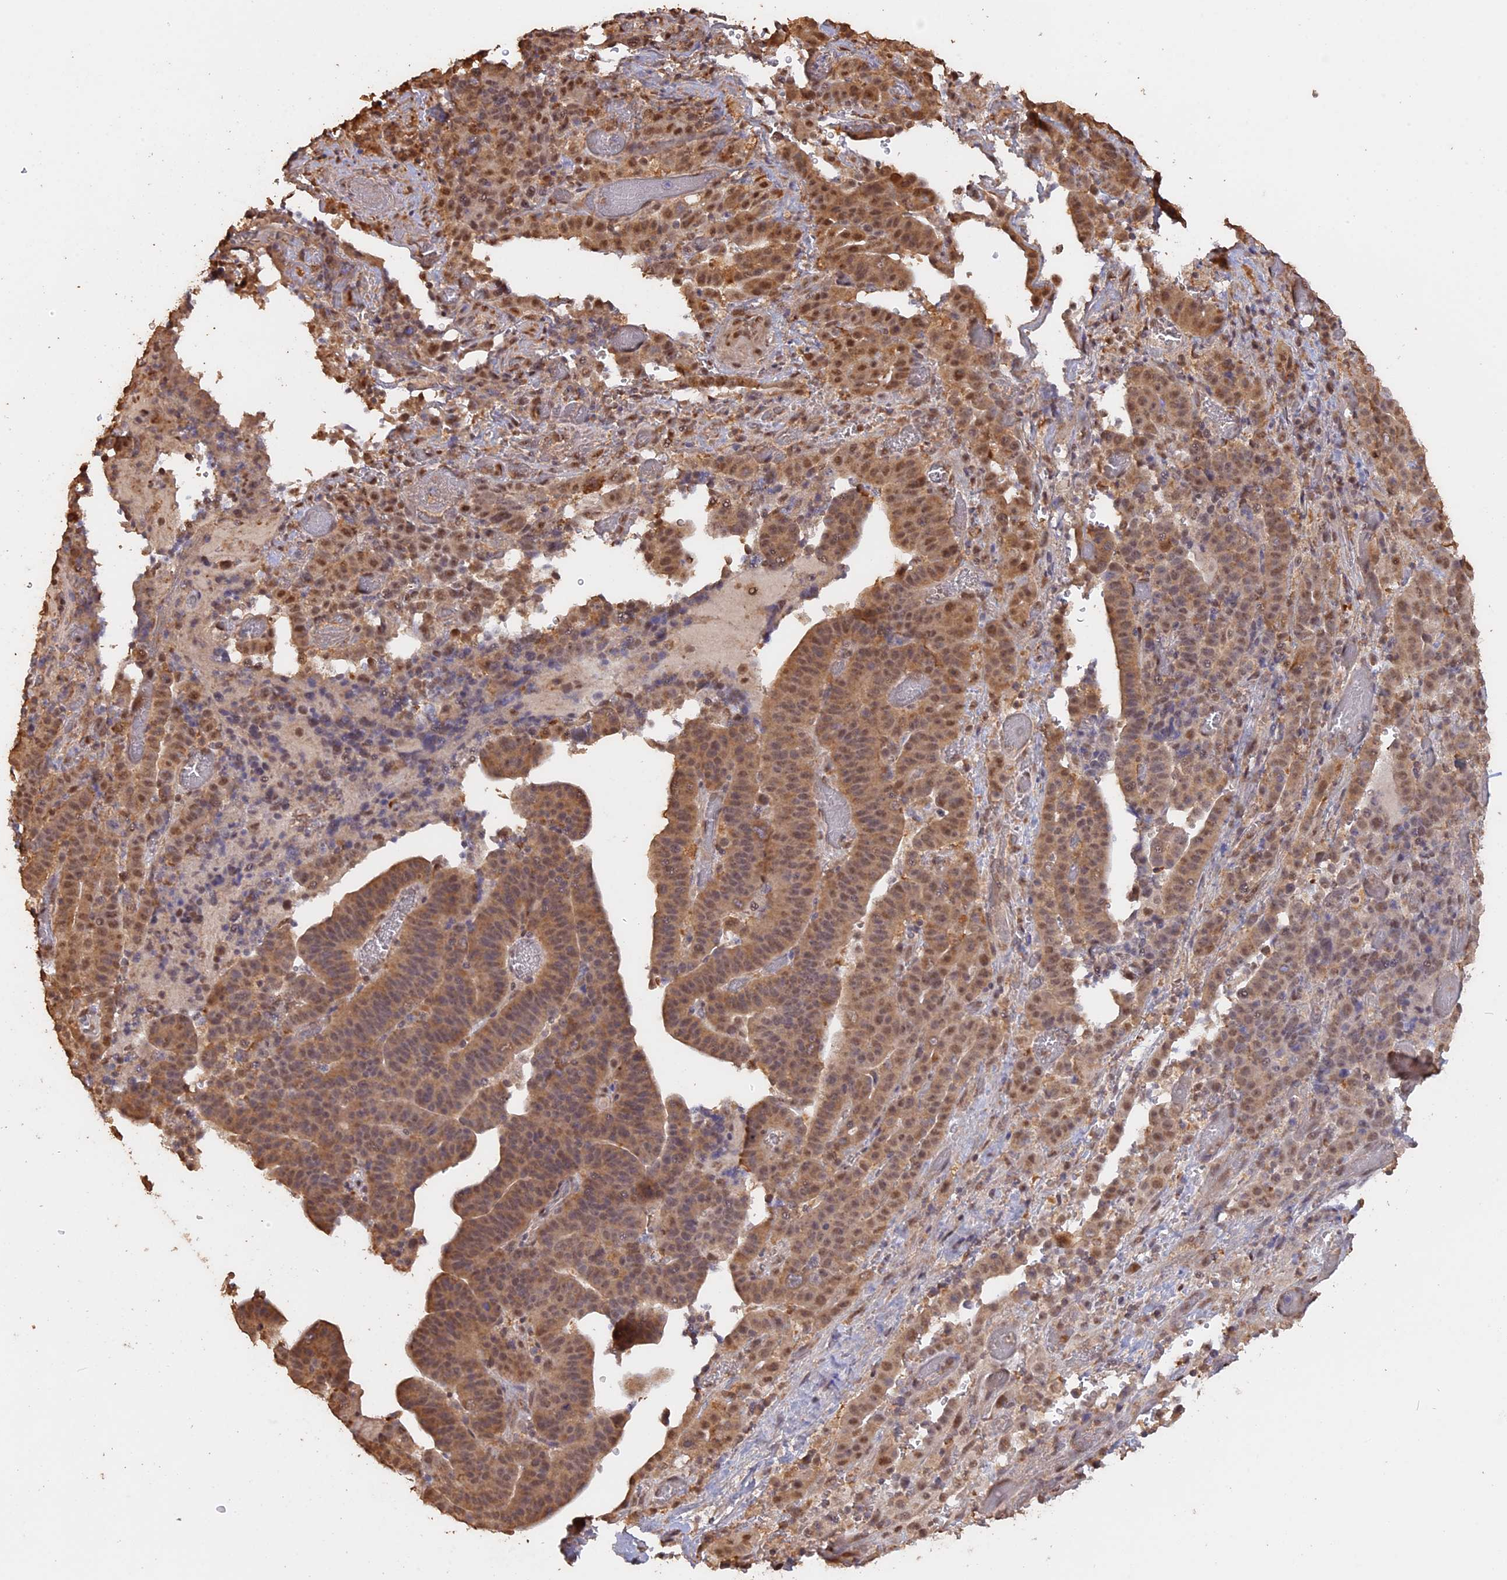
{"staining": {"intensity": "moderate", "quantity": ">75%", "location": "cytoplasmic/membranous,nuclear"}, "tissue": "stomach cancer", "cell_type": "Tumor cells", "image_type": "cancer", "snomed": [{"axis": "morphology", "description": "Adenocarcinoma, NOS"}, {"axis": "topography", "description": "Stomach"}], "caption": "Immunohistochemistry (IHC) photomicrograph of neoplastic tissue: stomach cancer (adenocarcinoma) stained using IHC reveals medium levels of moderate protein expression localized specifically in the cytoplasmic/membranous and nuclear of tumor cells, appearing as a cytoplasmic/membranous and nuclear brown color.", "gene": "PSMC6", "patient": {"sex": "male", "age": 48}}